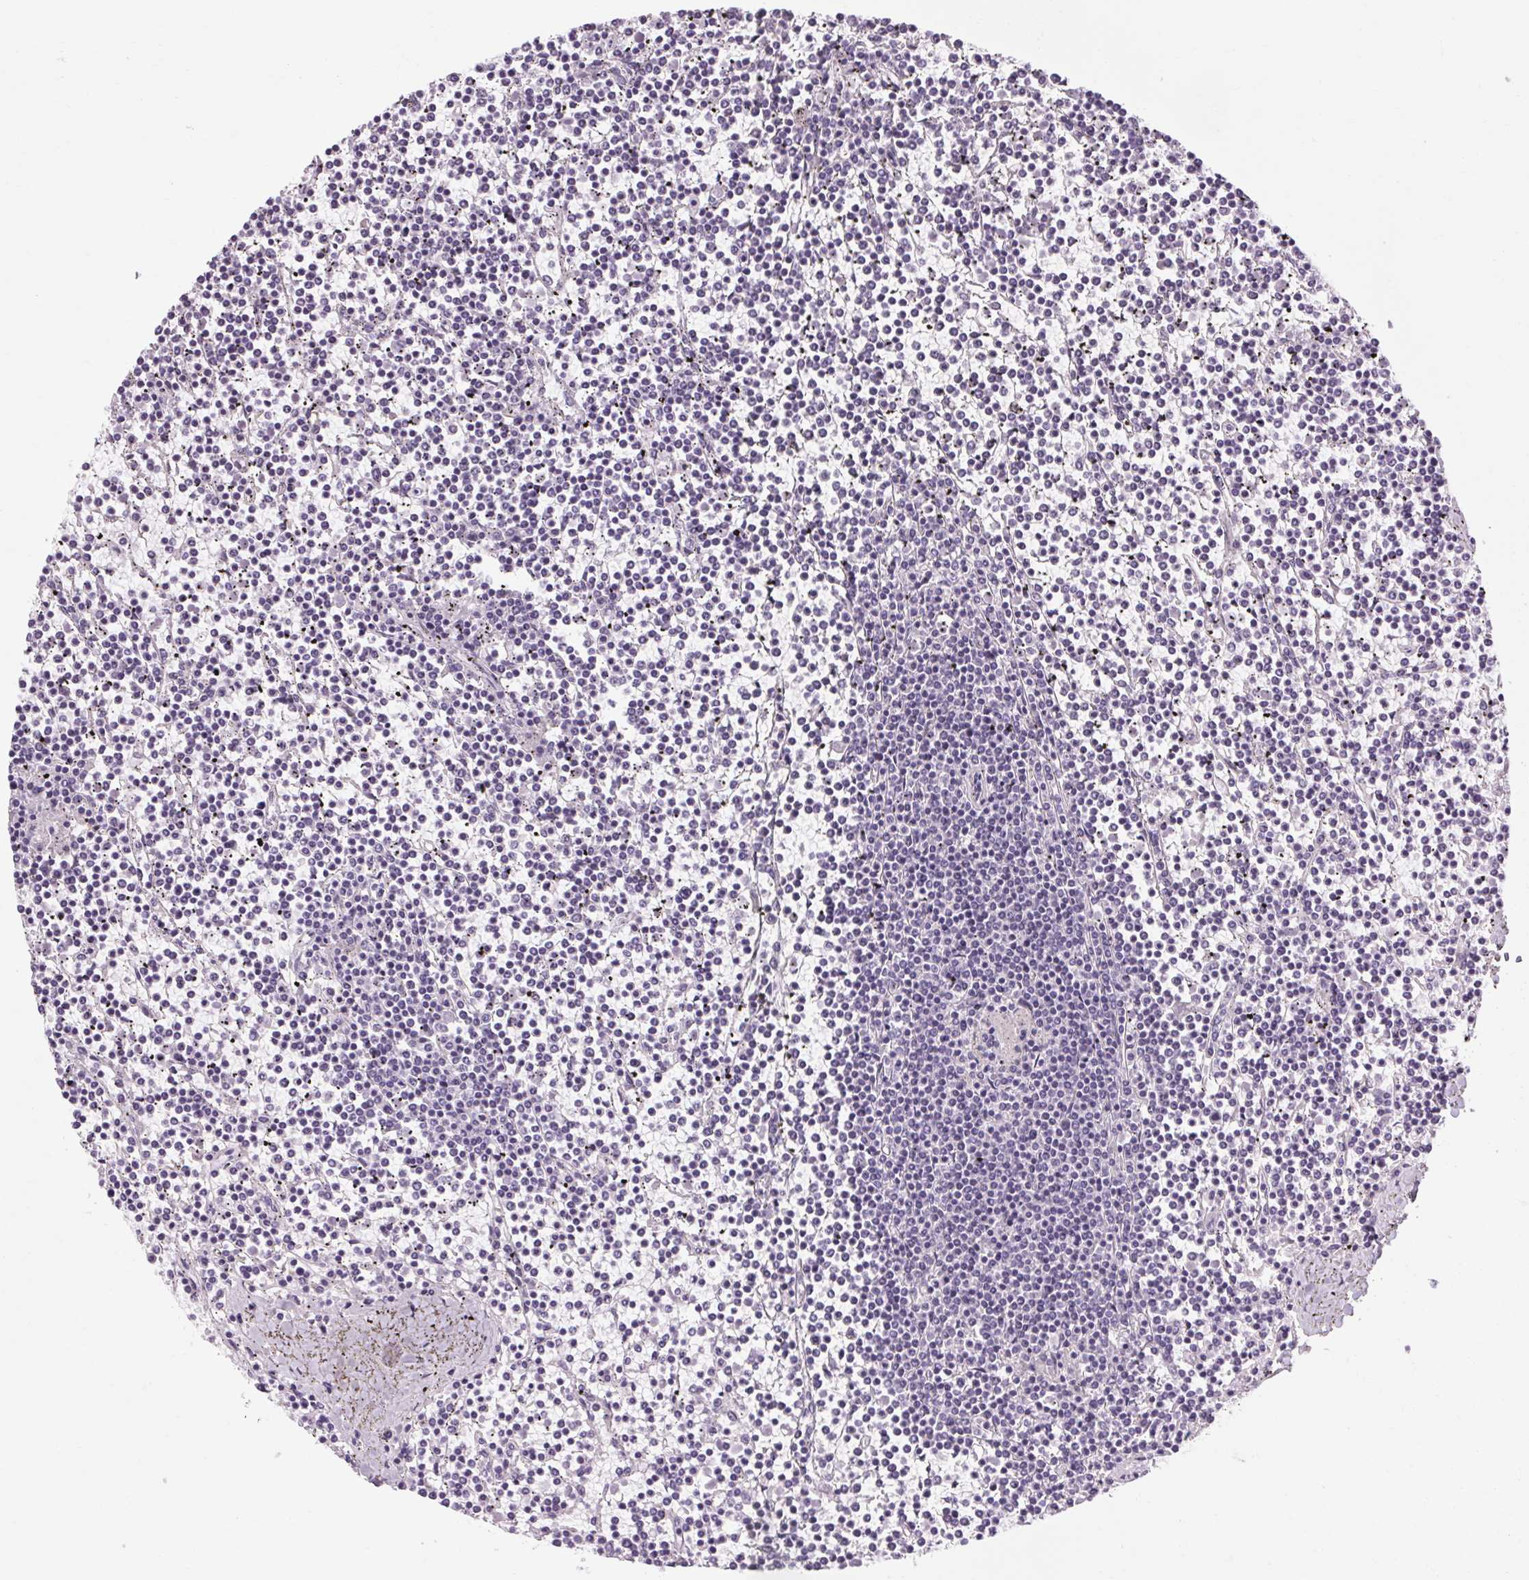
{"staining": {"intensity": "negative", "quantity": "none", "location": "none"}, "tissue": "lymphoma", "cell_type": "Tumor cells", "image_type": "cancer", "snomed": [{"axis": "morphology", "description": "Malignant lymphoma, non-Hodgkin's type, Low grade"}, {"axis": "topography", "description": "Spleen"}], "caption": "The immunohistochemistry (IHC) histopathology image has no significant positivity in tumor cells of lymphoma tissue.", "gene": "KLHL40", "patient": {"sex": "female", "age": 19}}